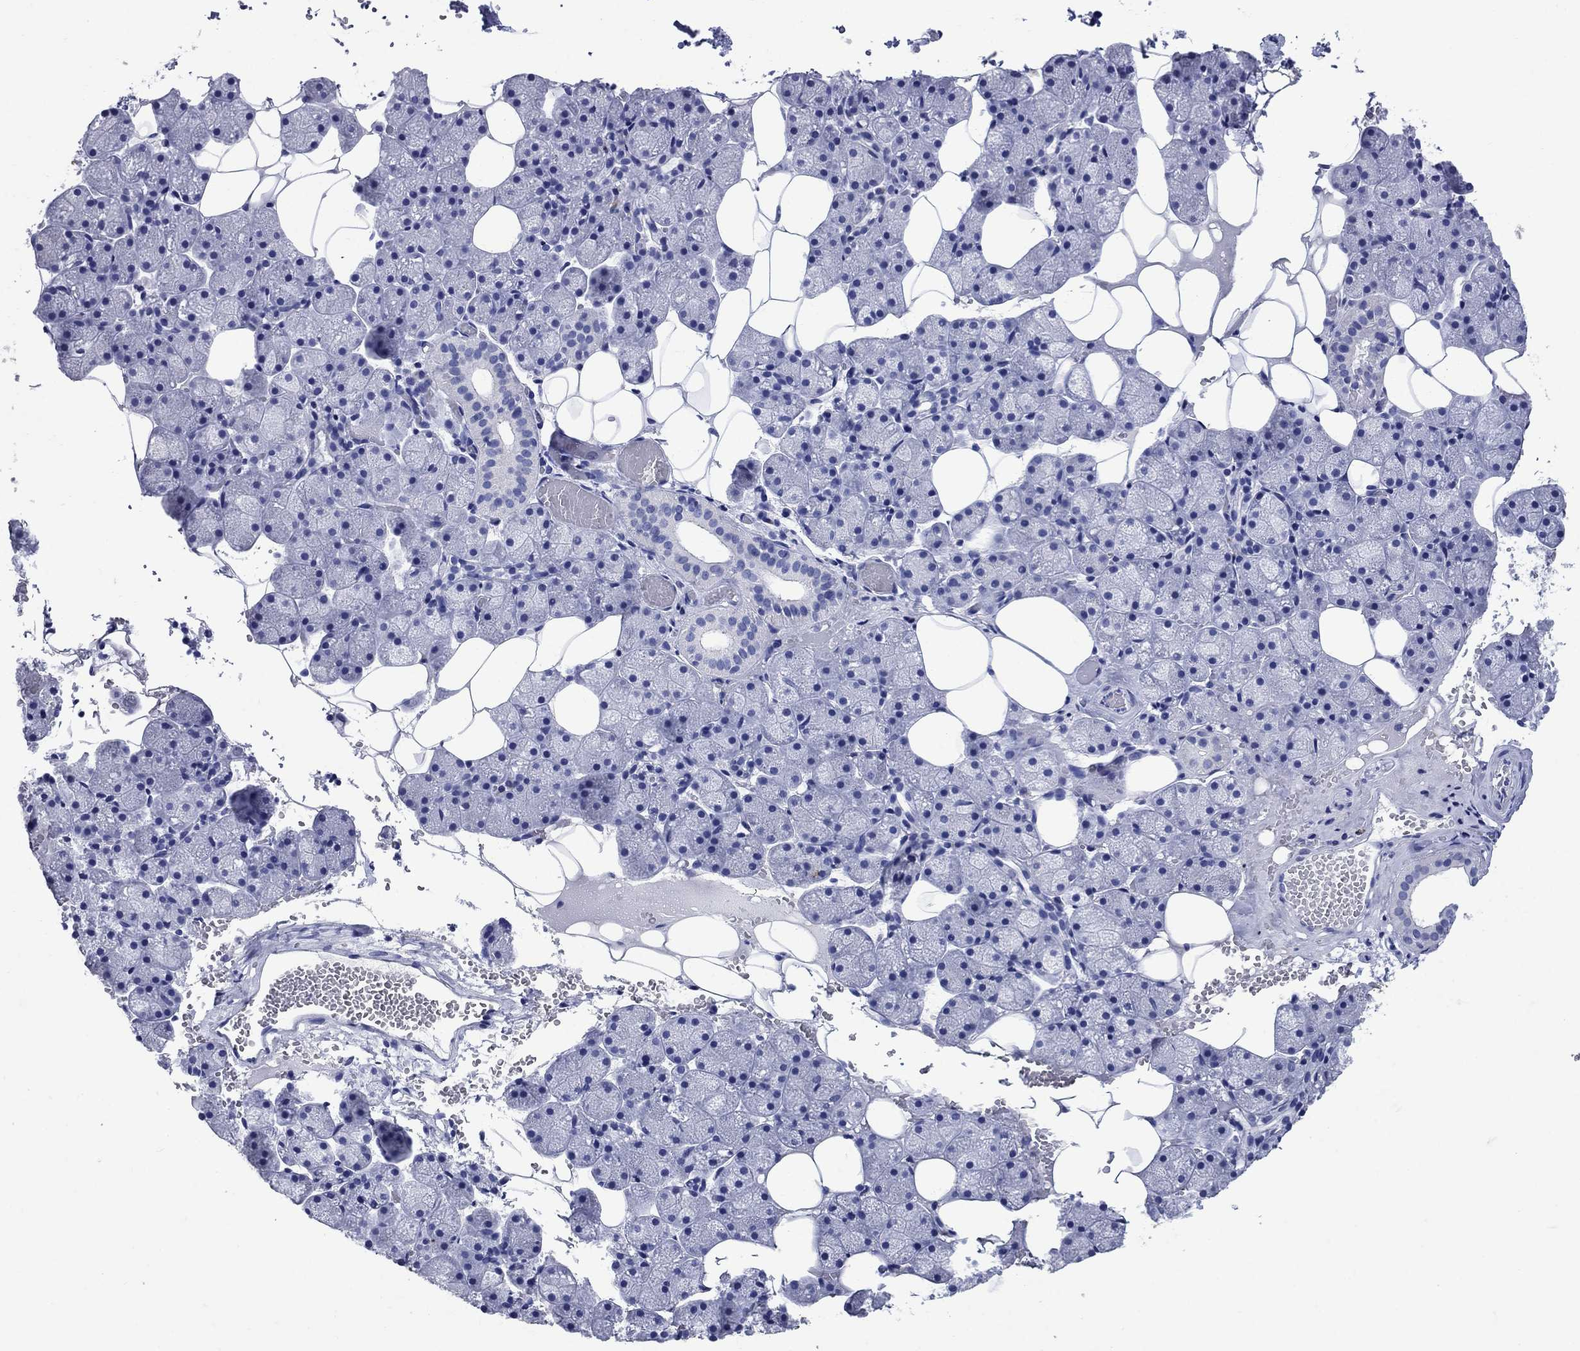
{"staining": {"intensity": "negative", "quantity": "none", "location": "none"}, "tissue": "salivary gland", "cell_type": "Glandular cells", "image_type": "normal", "snomed": [{"axis": "morphology", "description": "Normal tissue, NOS"}, {"axis": "topography", "description": "Salivary gland"}], "caption": "Immunohistochemistry (IHC) micrograph of normal salivary gland stained for a protein (brown), which shows no staining in glandular cells. (Immunohistochemistry (IHC), brightfield microscopy, high magnification).", "gene": "CD1A", "patient": {"sex": "male", "age": 38}}